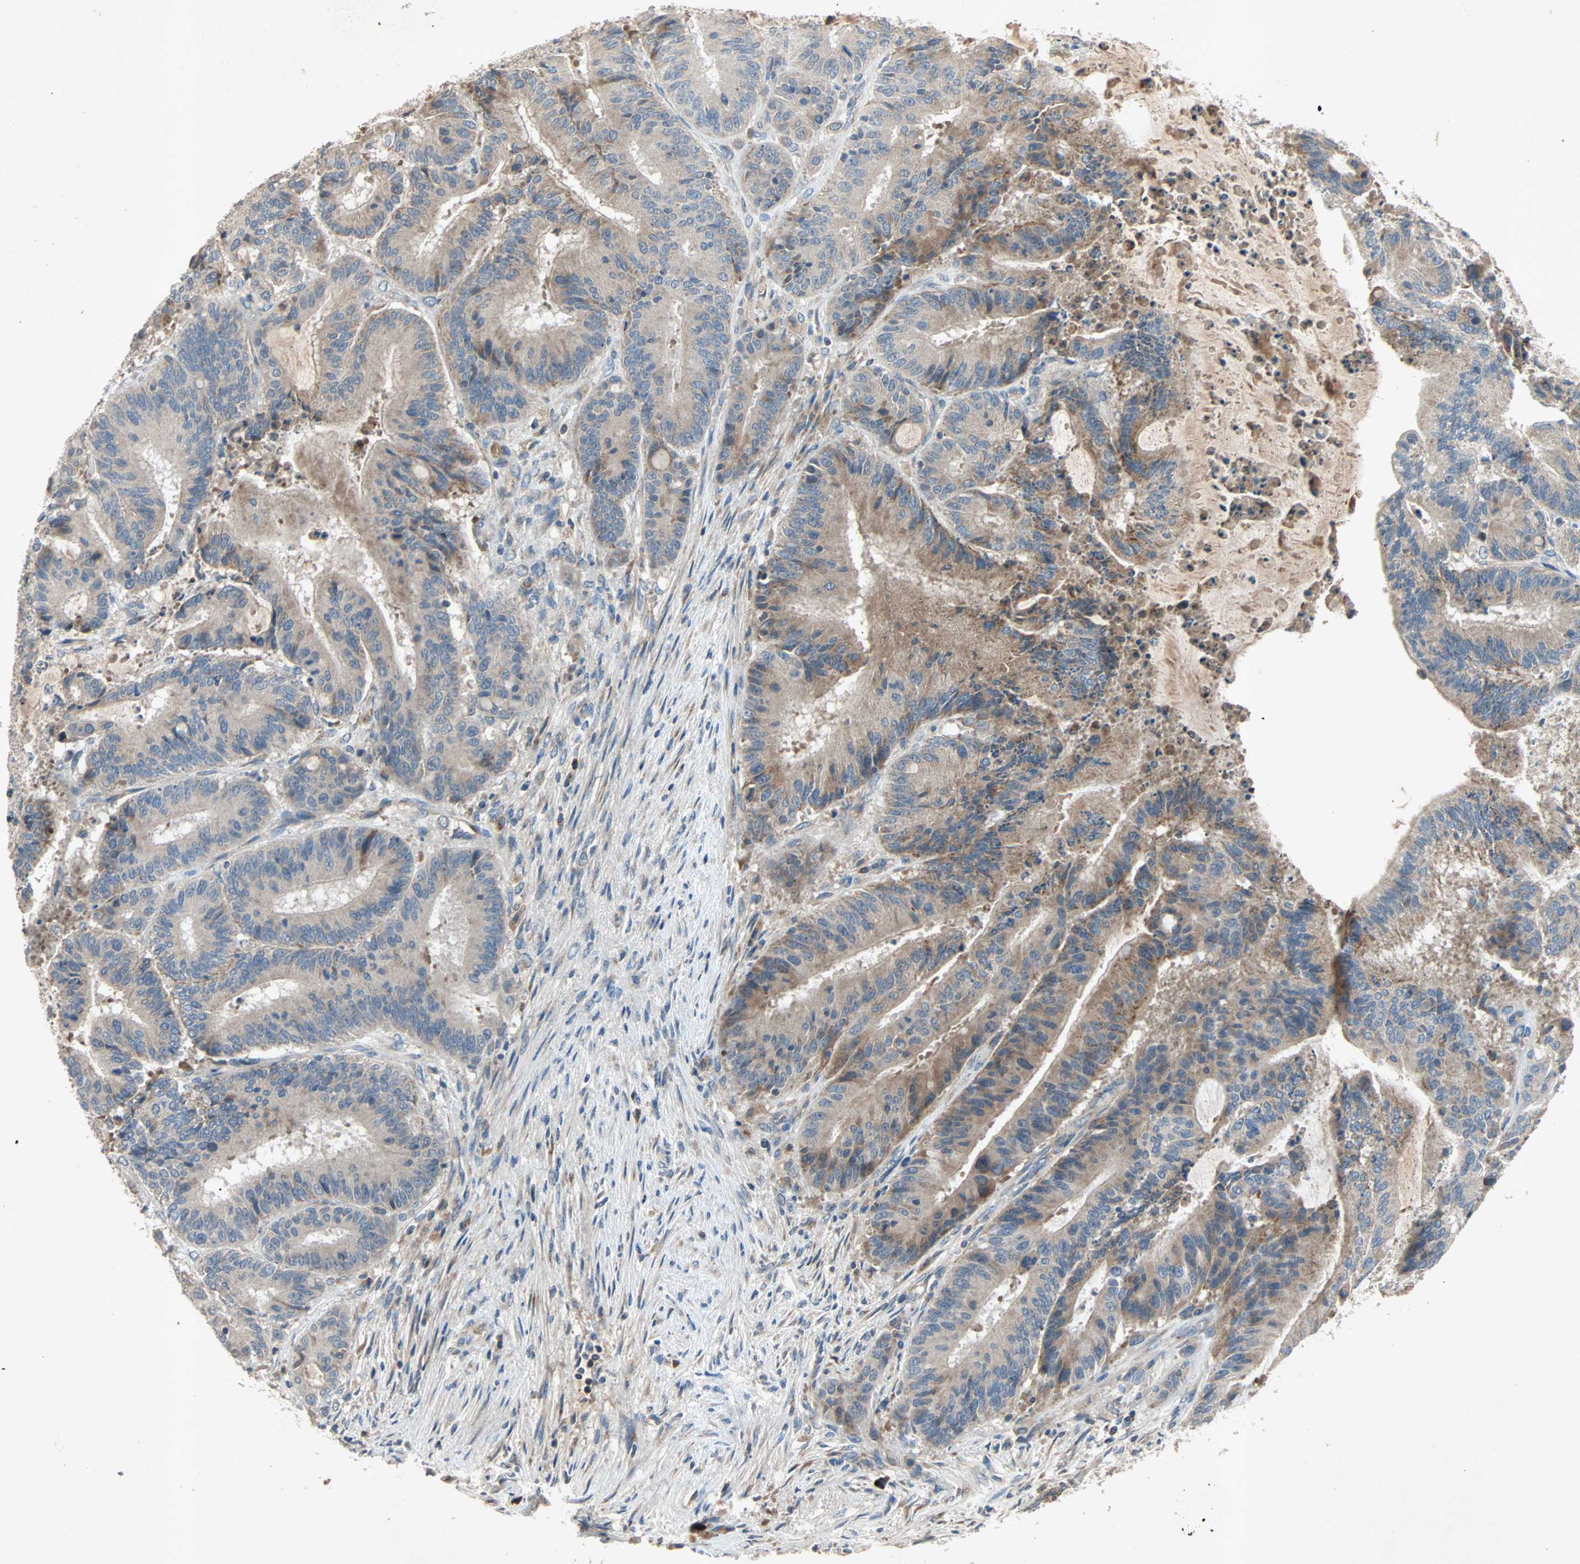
{"staining": {"intensity": "moderate", "quantity": ">75%", "location": "cytoplasmic/membranous"}, "tissue": "liver cancer", "cell_type": "Tumor cells", "image_type": "cancer", "snomed": [{"axis": "morphology", "description": "Cholangiocarcinoma"}, {"axis": "topography", "description": "Liver"}], "caption": "Immunohistochemistry micrograph of human liver cancer stained for a protein (brown), which demonstrates medium levels of moderate cytoplasmic/membranous positivity in approximately >75% of tumor cells.", "gene": "XYLT1", "patient": {"sex": "female", "age": 73}}